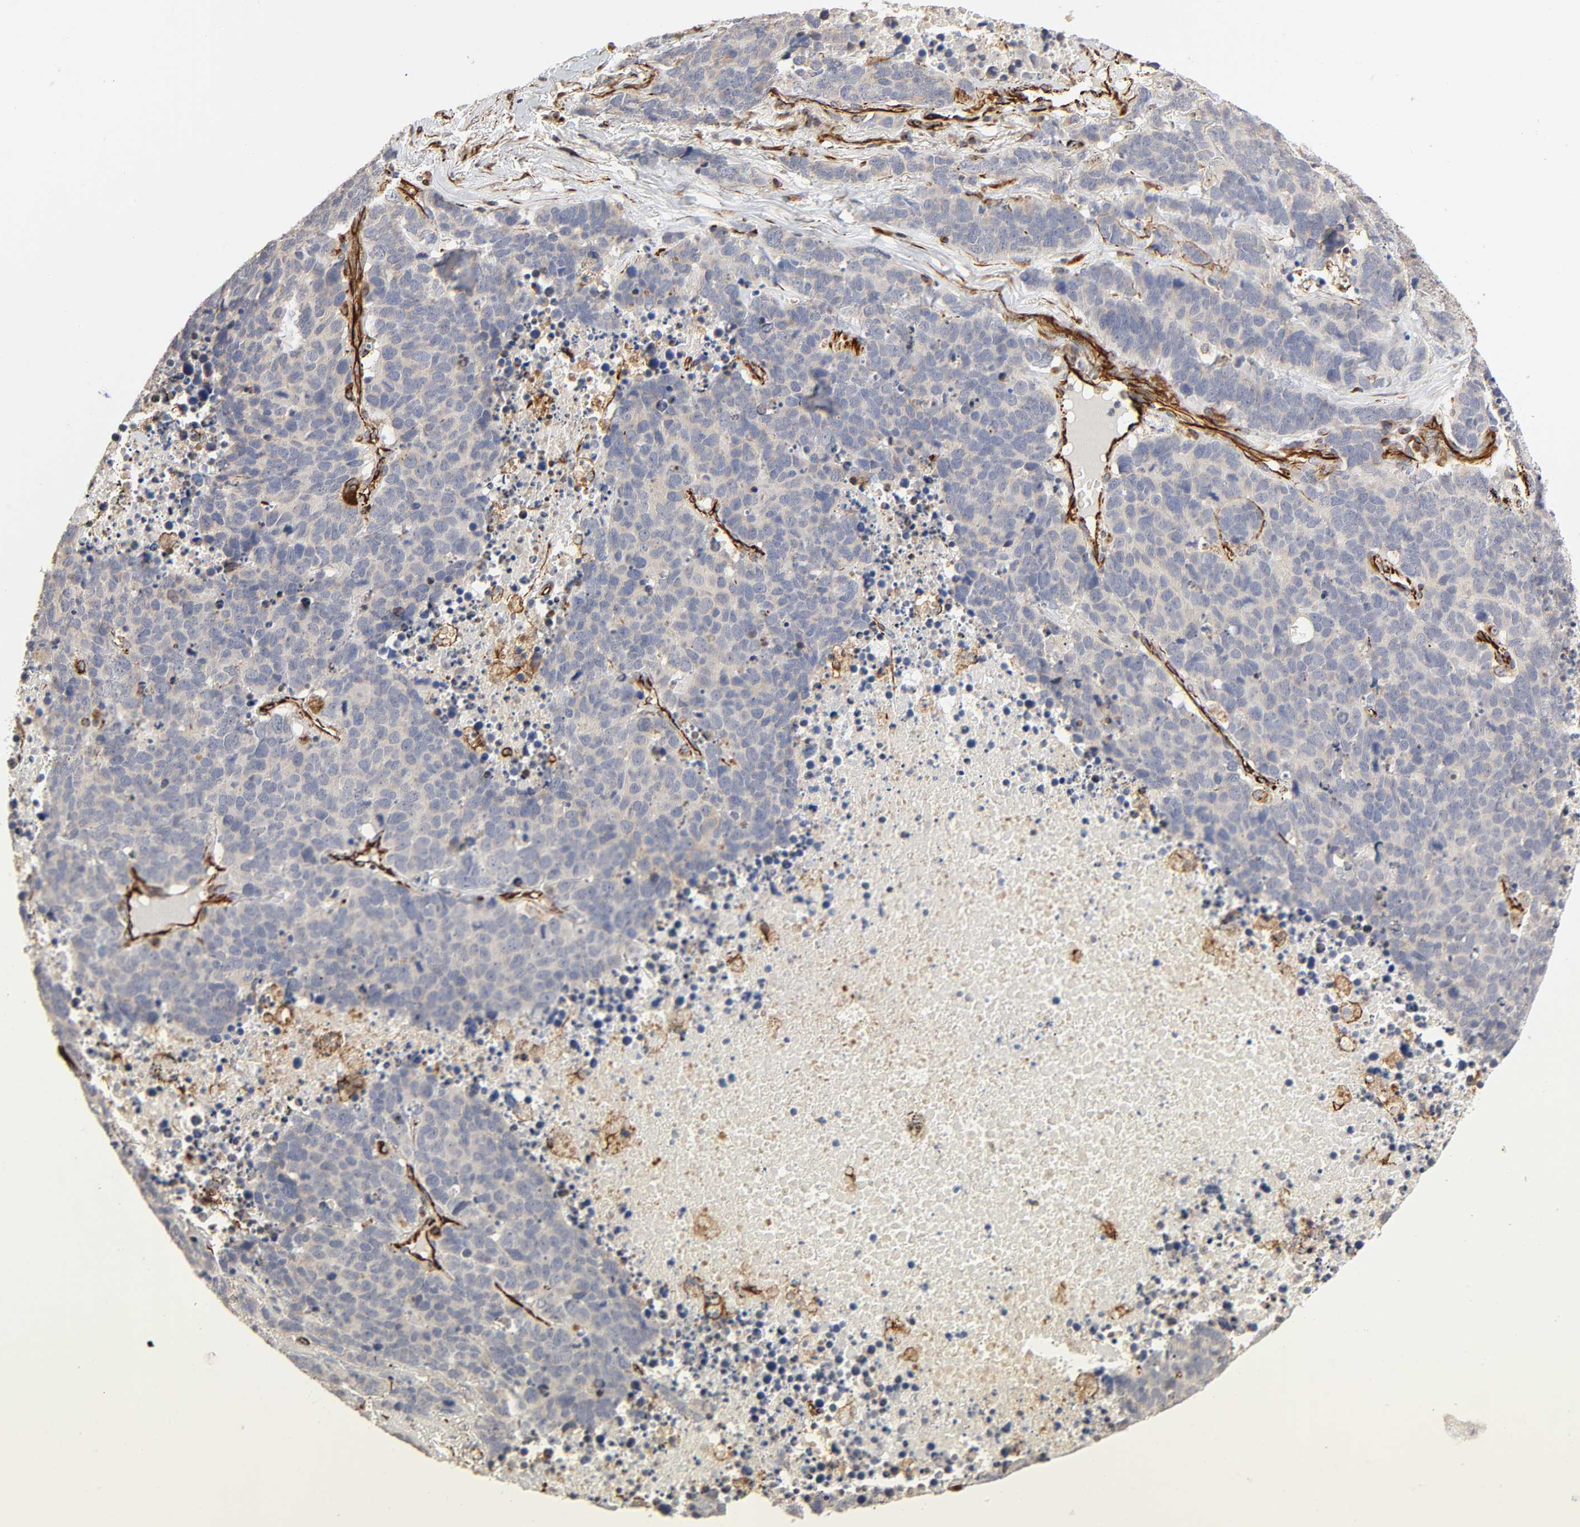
{"staining": {"intensity": "moderate", "quantity": ">75%", "location": "cytoplasmic/membranous"}, "tissue": "lung cancer", "cell_type": "Tumor cells", "image_type": "cancer", "snomed": [{"axis": "morphology", "description": "Carcinoid, malignant, NOS"}, {"axis": "topography", "description": "Lung"}], "caption": "The micrograph reveals immunohistochemical staining of lung carcinoid (malignant). There is moderate cytoplasmic/membranous positivity is identified in approximately >75% of tumor cells.", "gene": "FAM118A", "patient": {"sex": "male", "age": 60}}